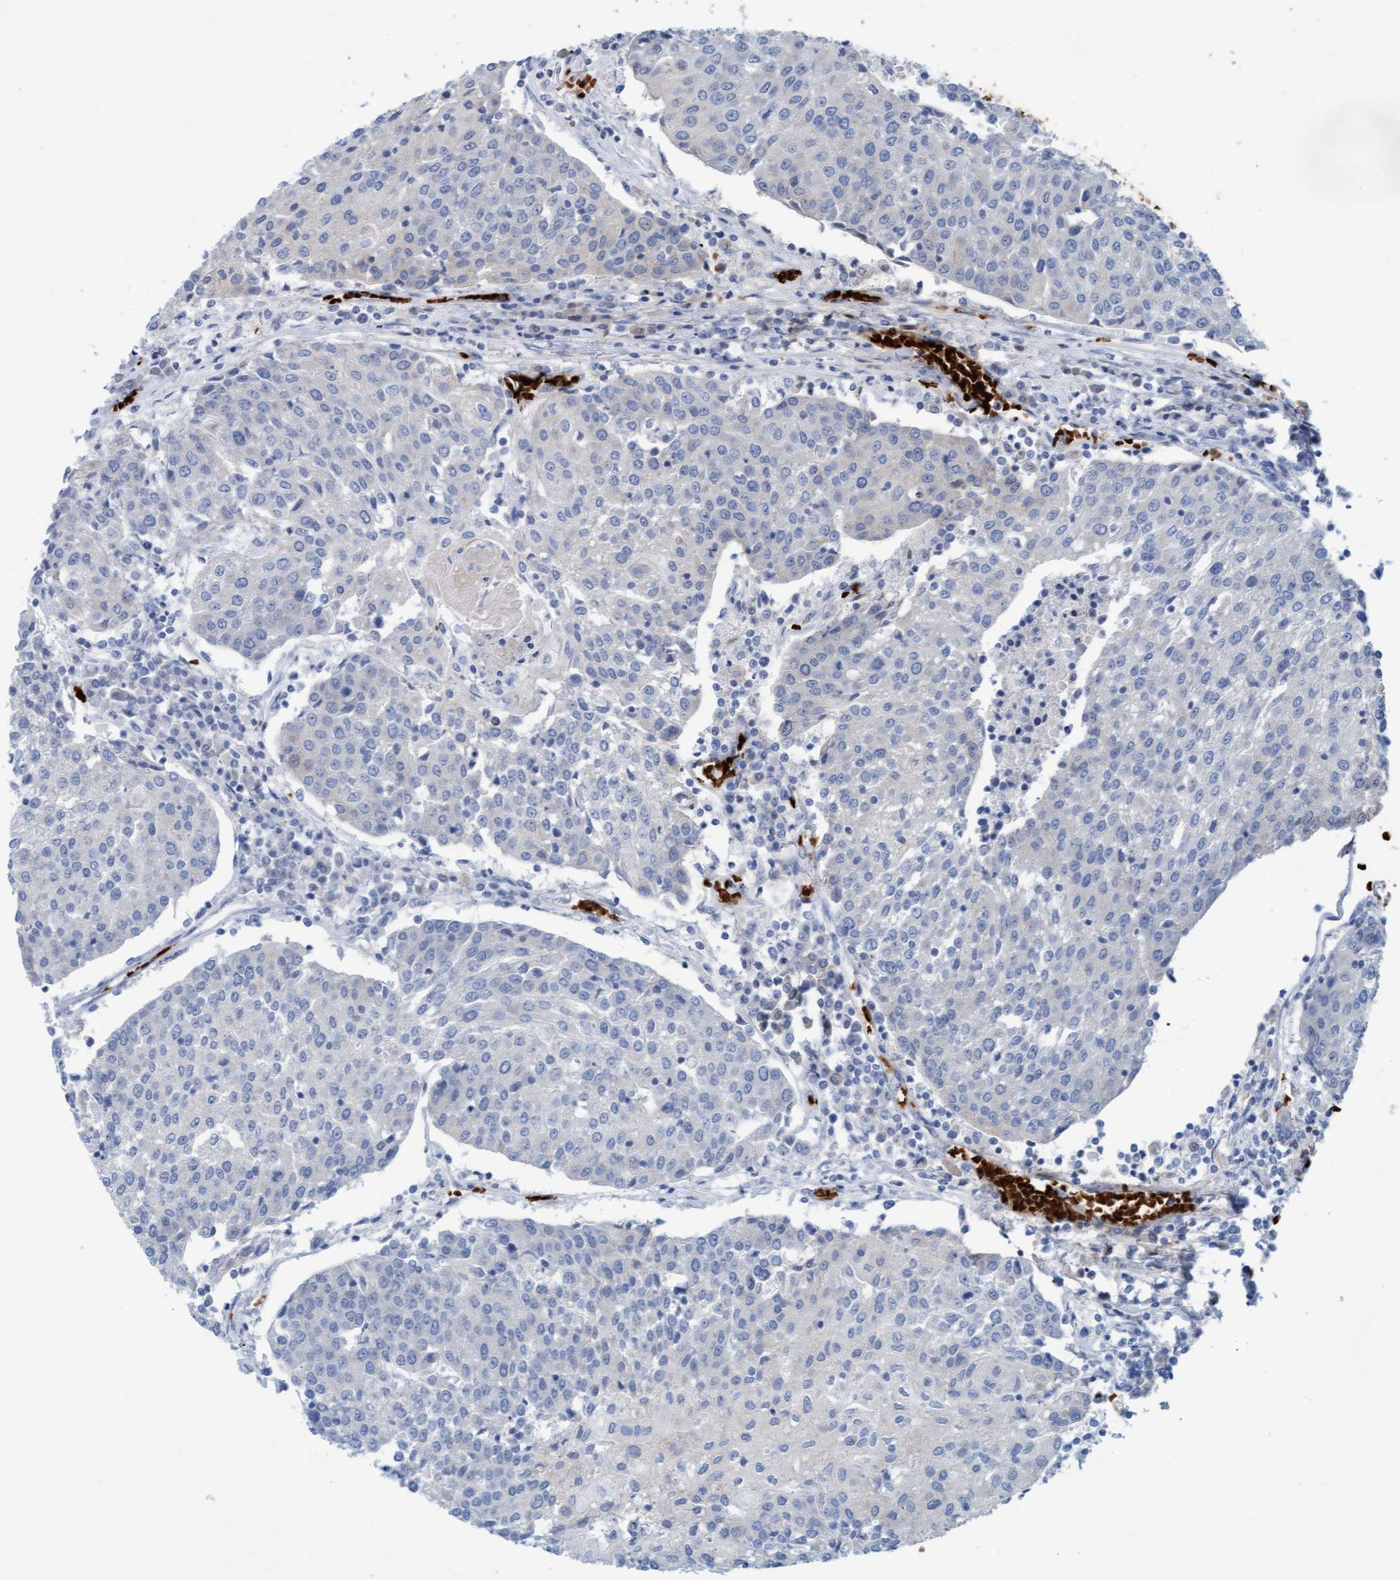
{"staining": {"intensity": "negative", "quantity": "none", "location": "none"}, "tissue": "urothelial cancer", "cell_type": "Tumor cells", "image_type": "cancer", "snomed": [{"axis": "morphology", "description": "Urothelial carcinoma, High grade"}, {"axis": "topography", "description": "Urinary bladder"}], "caption": "High power microscopy photomicrograph of an immunohistochemistry (IHC) photomicrograph of urothelial cancer, revealing no significant expression in tumor cells. (DAB immunohistochemistry (IHC) with hematoxylin counter stain).", "gene": "P2RX5", "patient": {"sex": "female", "age": 85}}